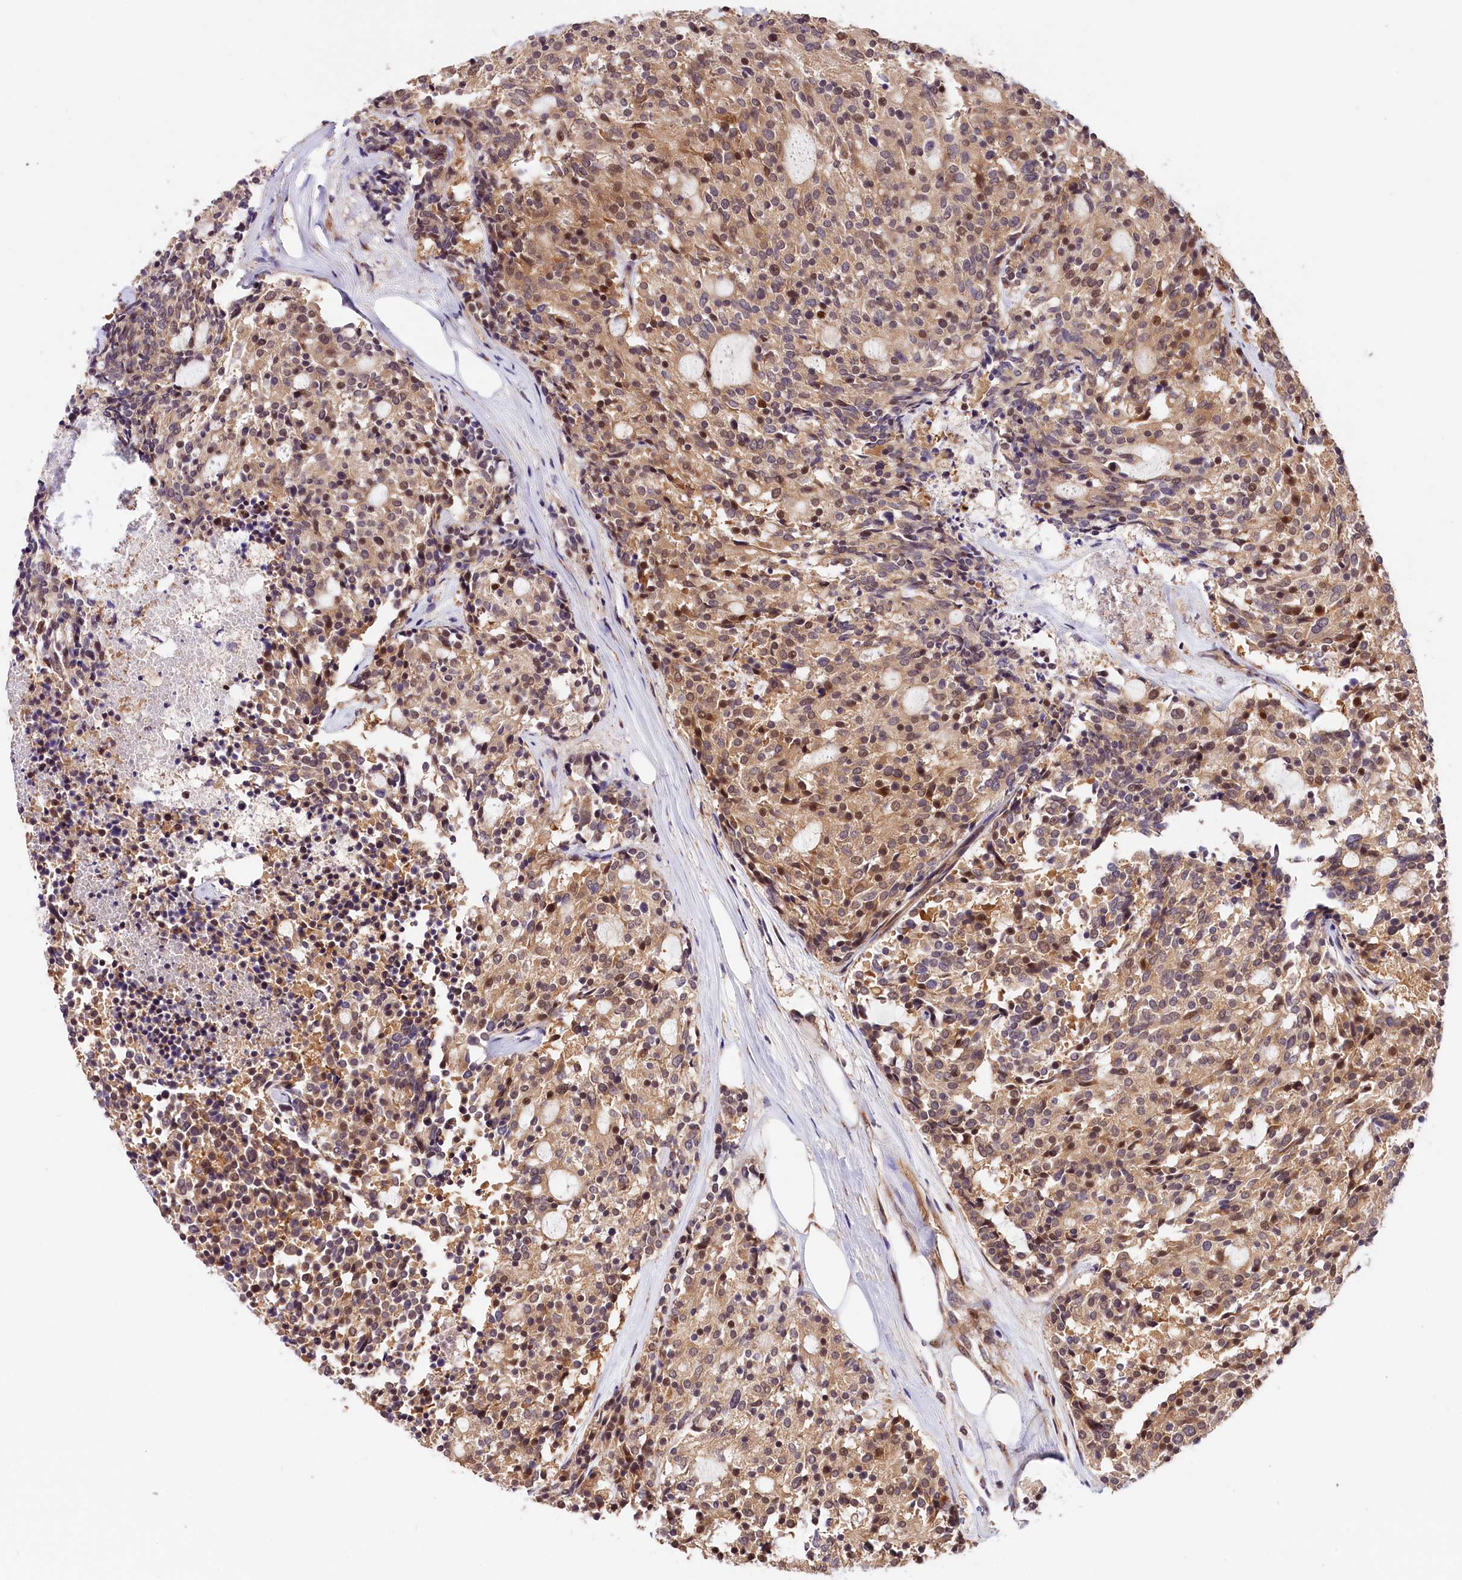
{"staining": {"intensity": "moderate", "quantity": "25%-75%", "location": "cytoplasmic/membranous,nuclear"}, "tissue": "carcinoid", "cell_type": "Tumor cells", "image_type": "cancer", "snomed": [{"axis": "morphology", "description": "Carcinoid, malignant, NOS"}, {"axis": "topography", "description": "Pancreas"}], "caption": "Moderate cytoplasmic/membranous and nuclear staining is seen in approximately 25%-75% of tumor cells in carcinoid (malignant). Nuclei are stained in blue.", "gene": "CHORDC1", "patient": {"sex": "female", "age": 54}}